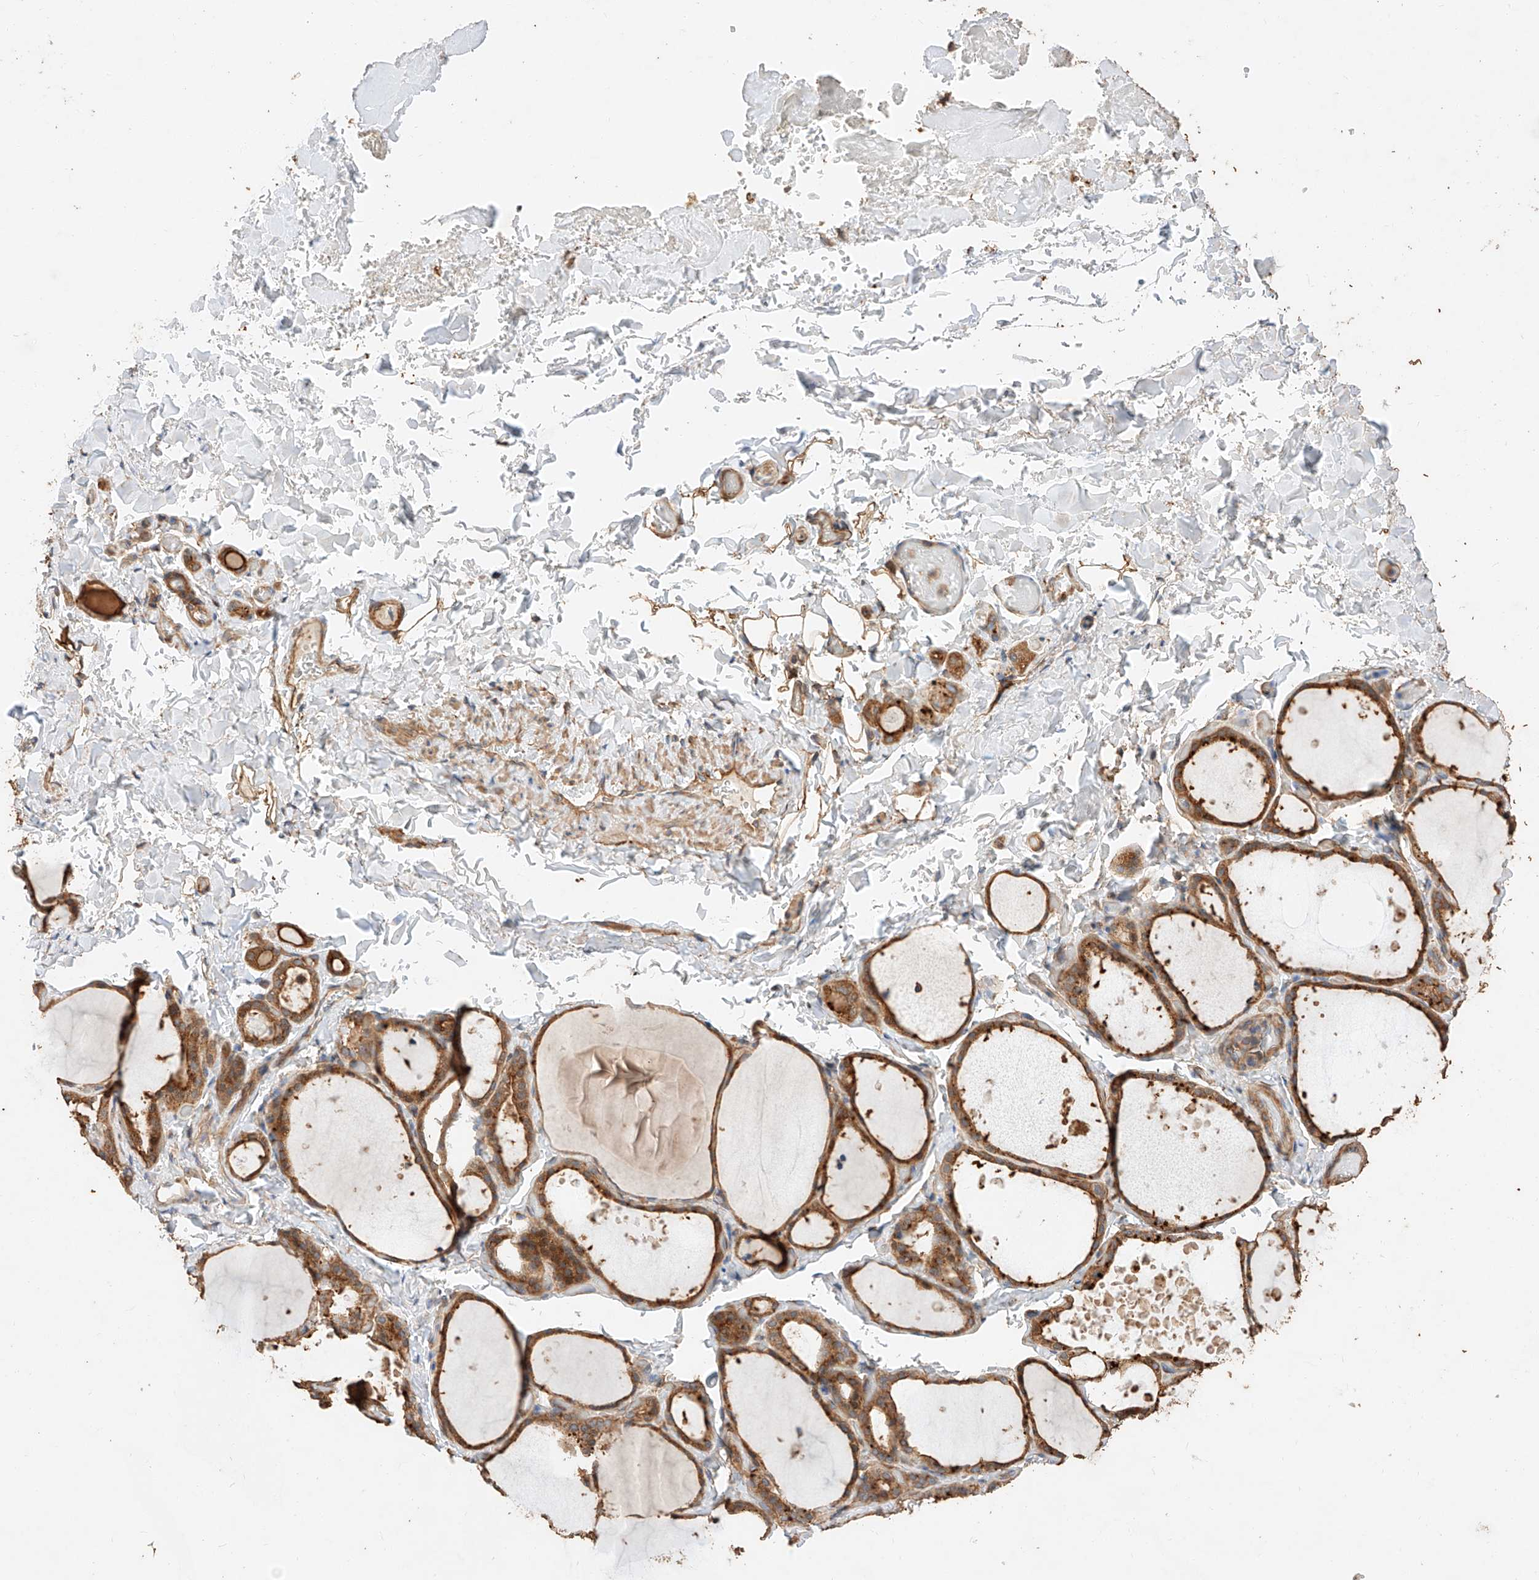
{"staining": {"intensity": "moderate", "quantity": ">75%", "location": "cytoplasmic/membranous"}, "tissue": "thyroid gland", "cell_type": "Glandular cells", "image_type": "normal", "snomed": [{"axis": "morphology", "description": "Normal tissue, NOS"}, {"axis": "topography", "description": "Thyroid gland"}], "caption": "Protein expression analysis of benign thyroid gland reveals moderate cytoplasmic/membranous staining in about >75% of glandular cells. Nuclei are stained in blue.", "gene": "GHDC", "patient": {"sex": "female", "age": 44}}